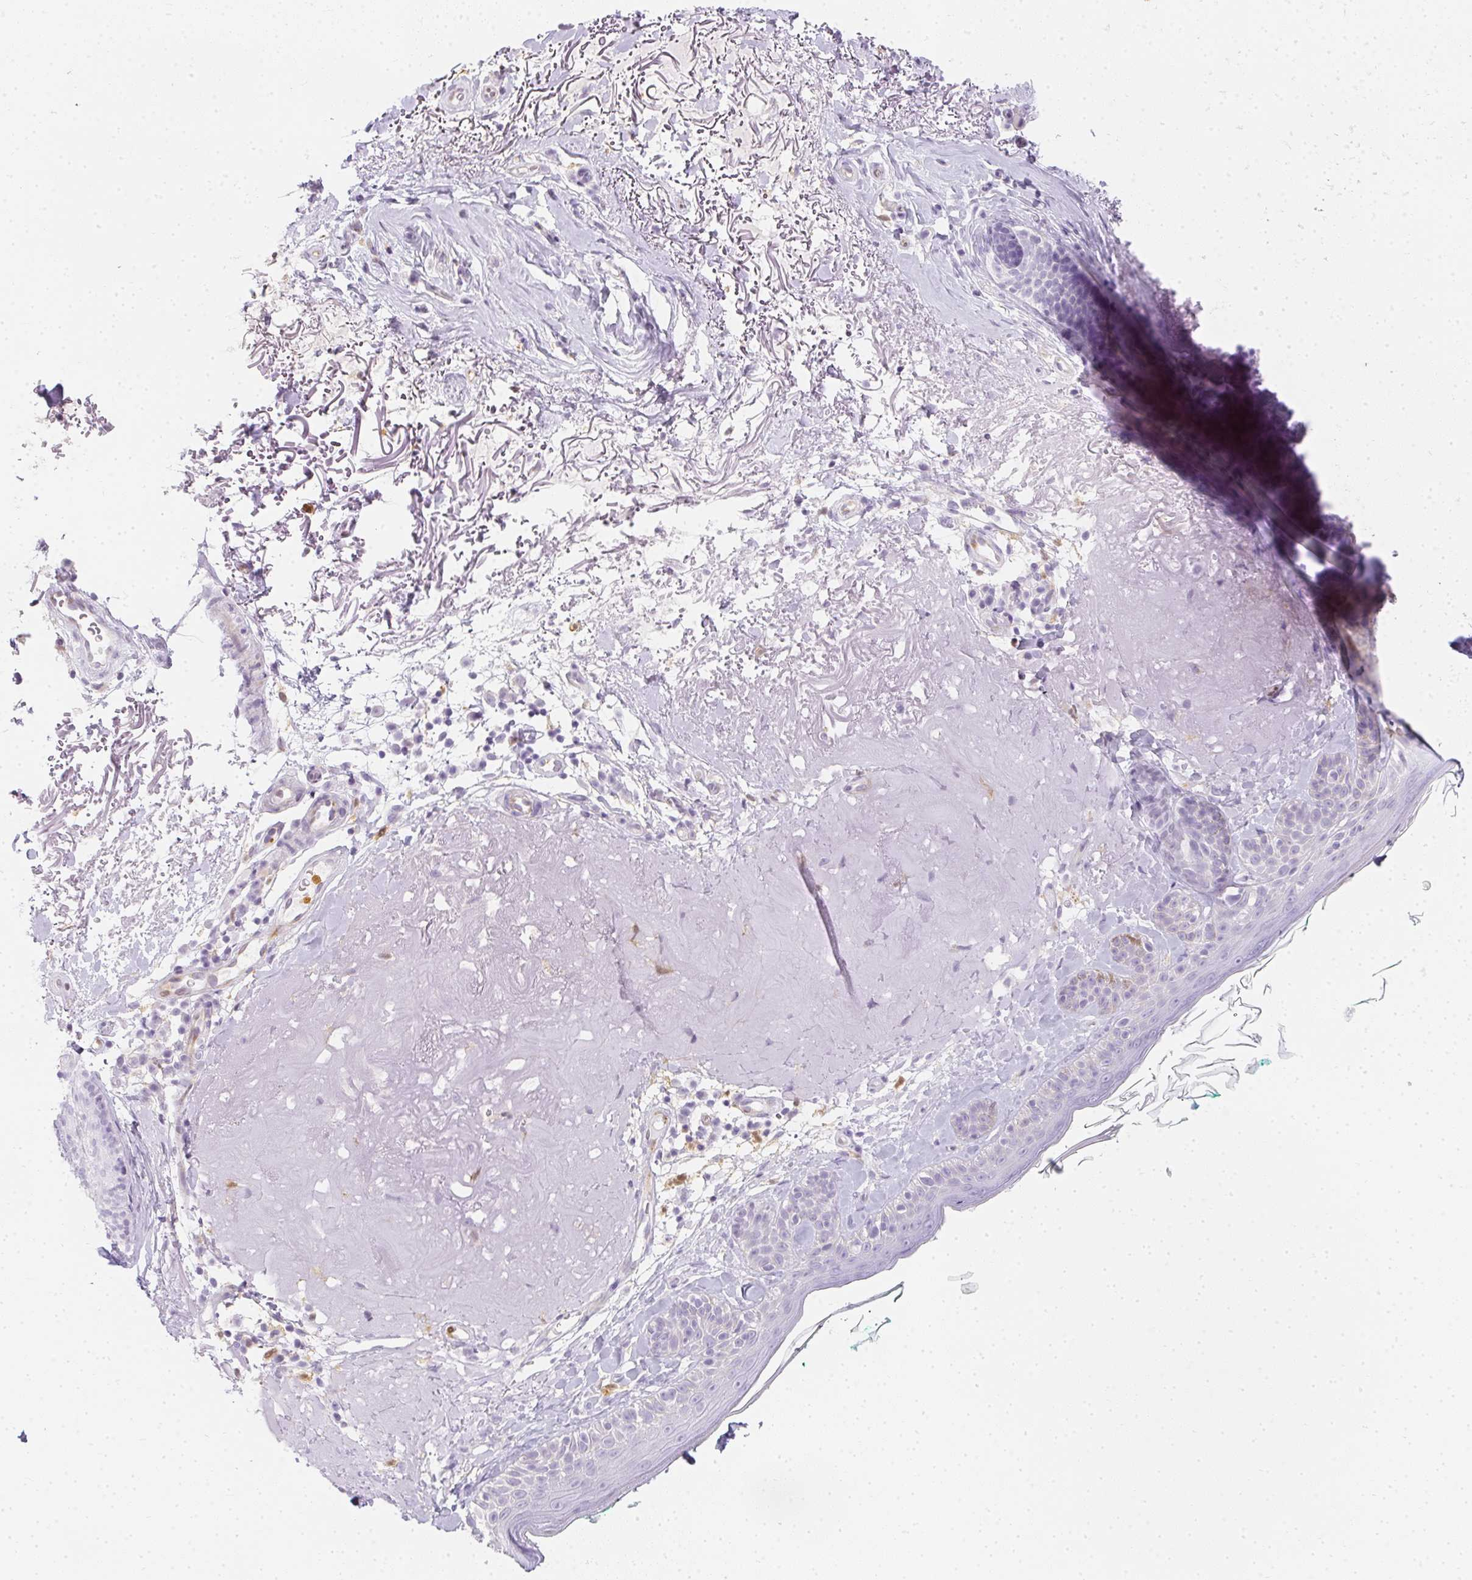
{"staining": {"intensity": "negative", "quantity": "none", "location": "none"}, "tissue": "skin", "cell_type": "Fibroblasts", "image_type": "normal", "snomed": [{"axis": "morphology", "description": "Normal tissue, NOS"}, {"axis": "topography", "description": "Skin"}], "caption": "An immunohistochemistry image of normal skin is shown. There is no staining in fibroblasts of skin. Brightfield microscopy of immunohistochemistry stained with DAB (brown) and hematoxylin (blue), captured at high magnification.", "gene": "HK3", "patient": {"sex": "male", "age": 73}}